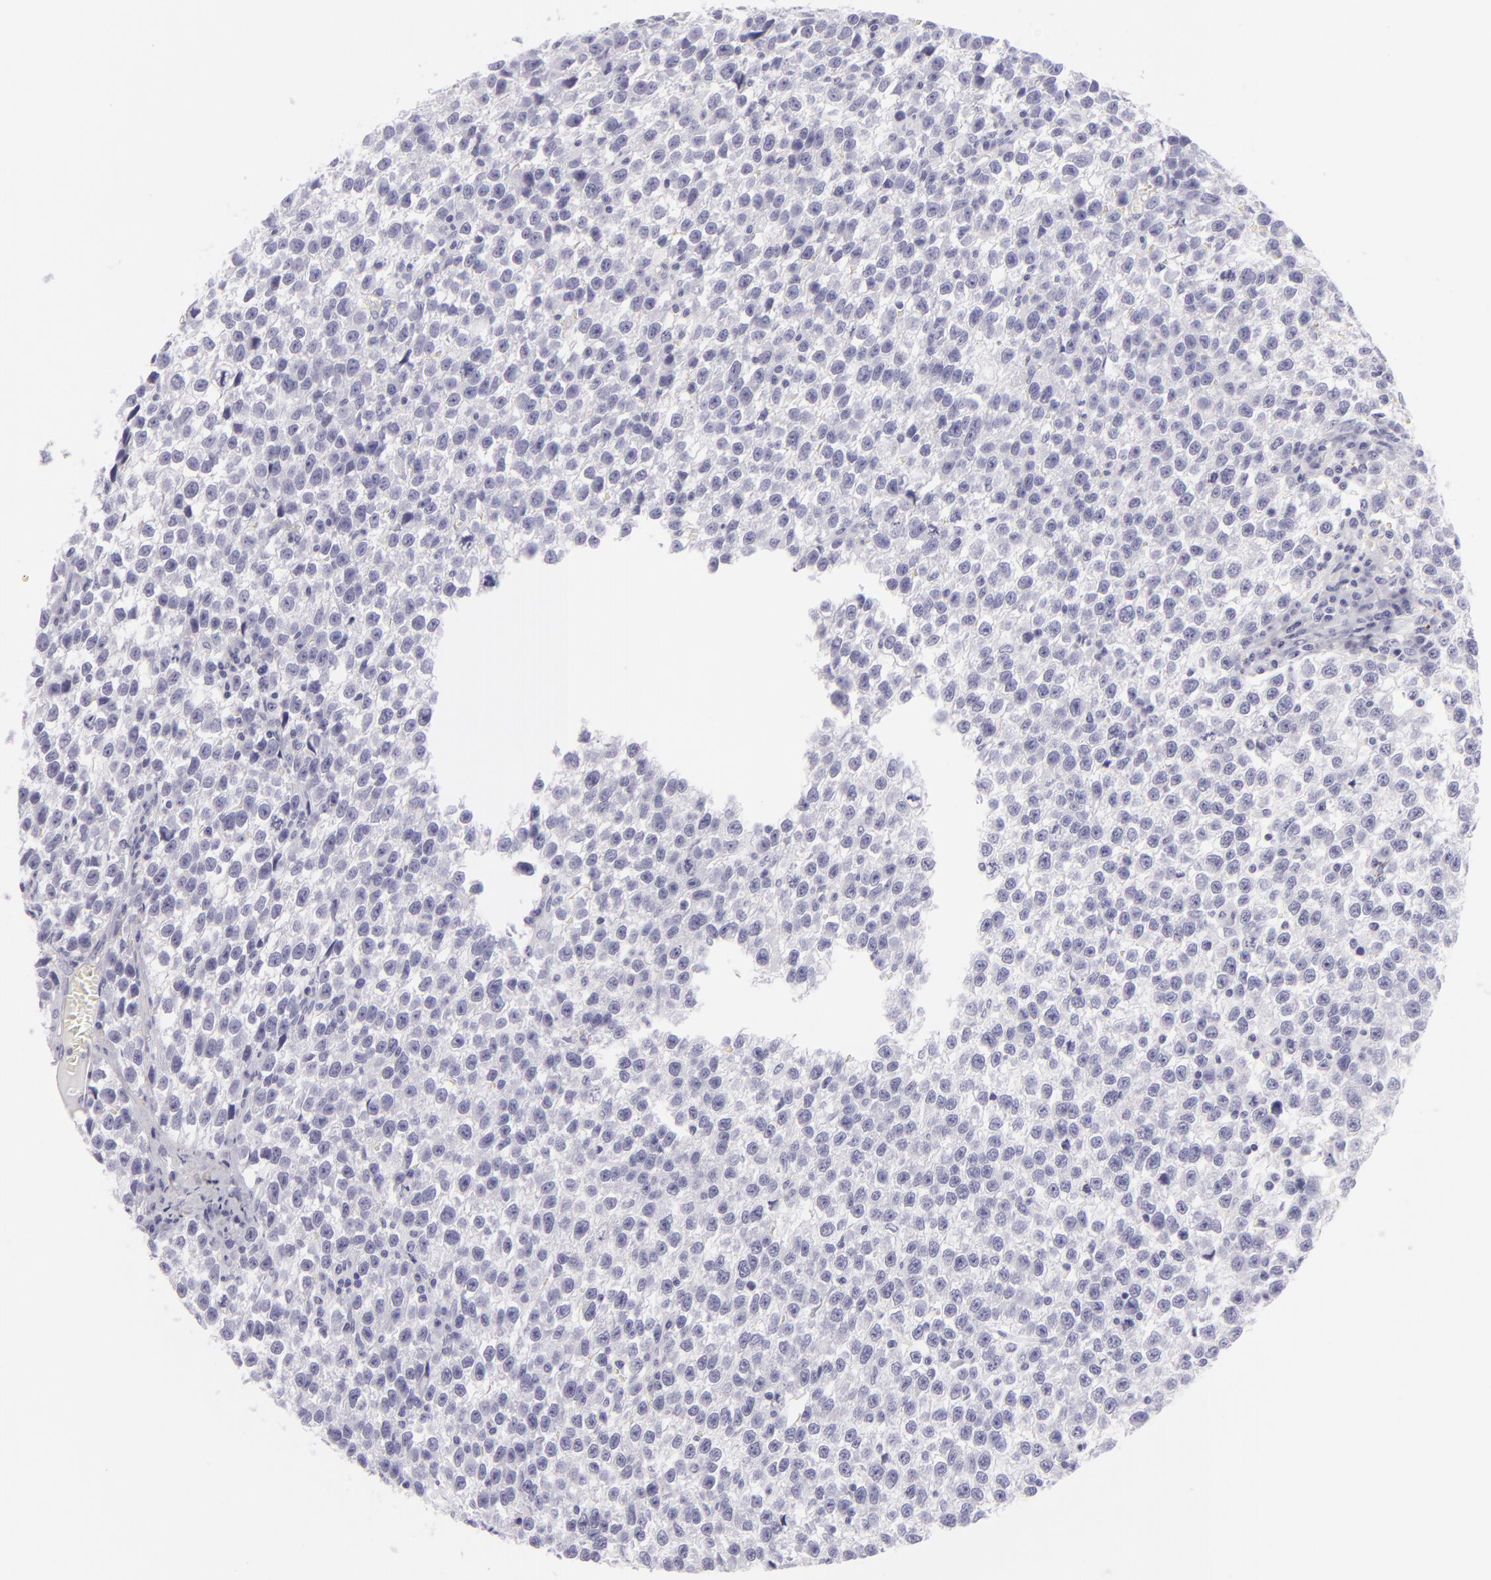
{"staining": {"intensity": "negative", "quantity": "none", "location": "none"}, "tissue": "testis cancer", "cell_type": "Tumor cells", "image_type": "cancer", "snomed": [{"axis": "morphology", "description": "Seminoma, NOS"}, {"axis": "topography", "description": "Testis"}], "caption": "IHC of seminoma (testis) displays no staining in tumor cells.", "gene": "DLG4", "patient": {"sex": "male", "age": 35}}